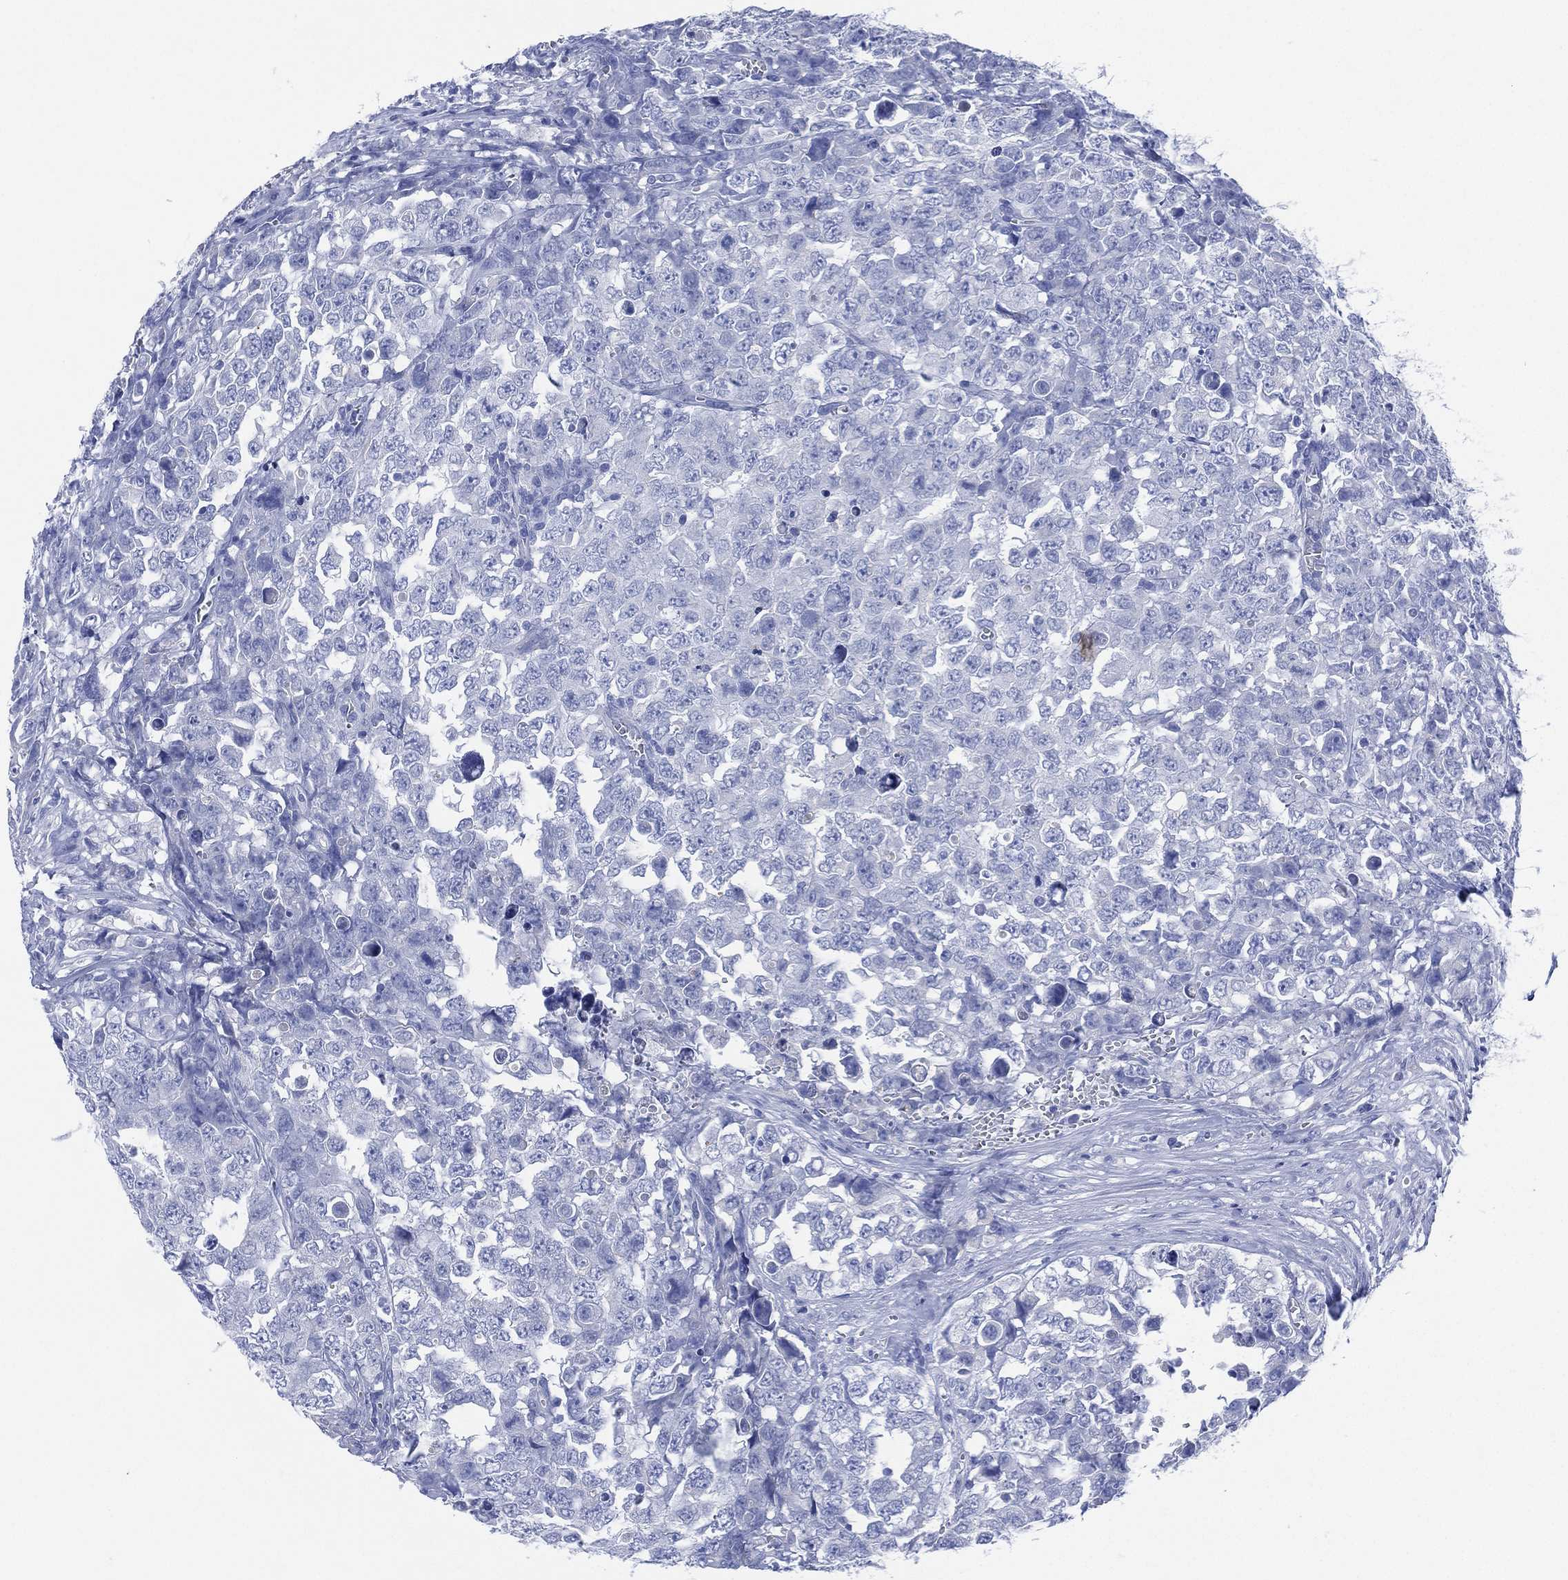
{"staining": {"intensity": "negative", "quantity": "none", "location": "none"}, "tissue": "testis cancer", "cell_type": "Tumor cells", "image_type": "cancer", "snomed": [{"axis": "morphology", "description": "Carcinoma, Embryonal, NOS"}, {"axis": "topography", "description": "Testis"}], "caption": "This micrograph is of testis cancer stained with immunohistochemistry (IHC) to label a protein in brown with the nuclei are counter-stained blue. There is no staining in tumor cells. (Brightfield microscopy of DAB (3,3'-diaminobenzidine) immunohistochemistry (IHC) at high magnification).", "gene": "SLC9C2", "patient": {"sex": "male", "age": 23}}